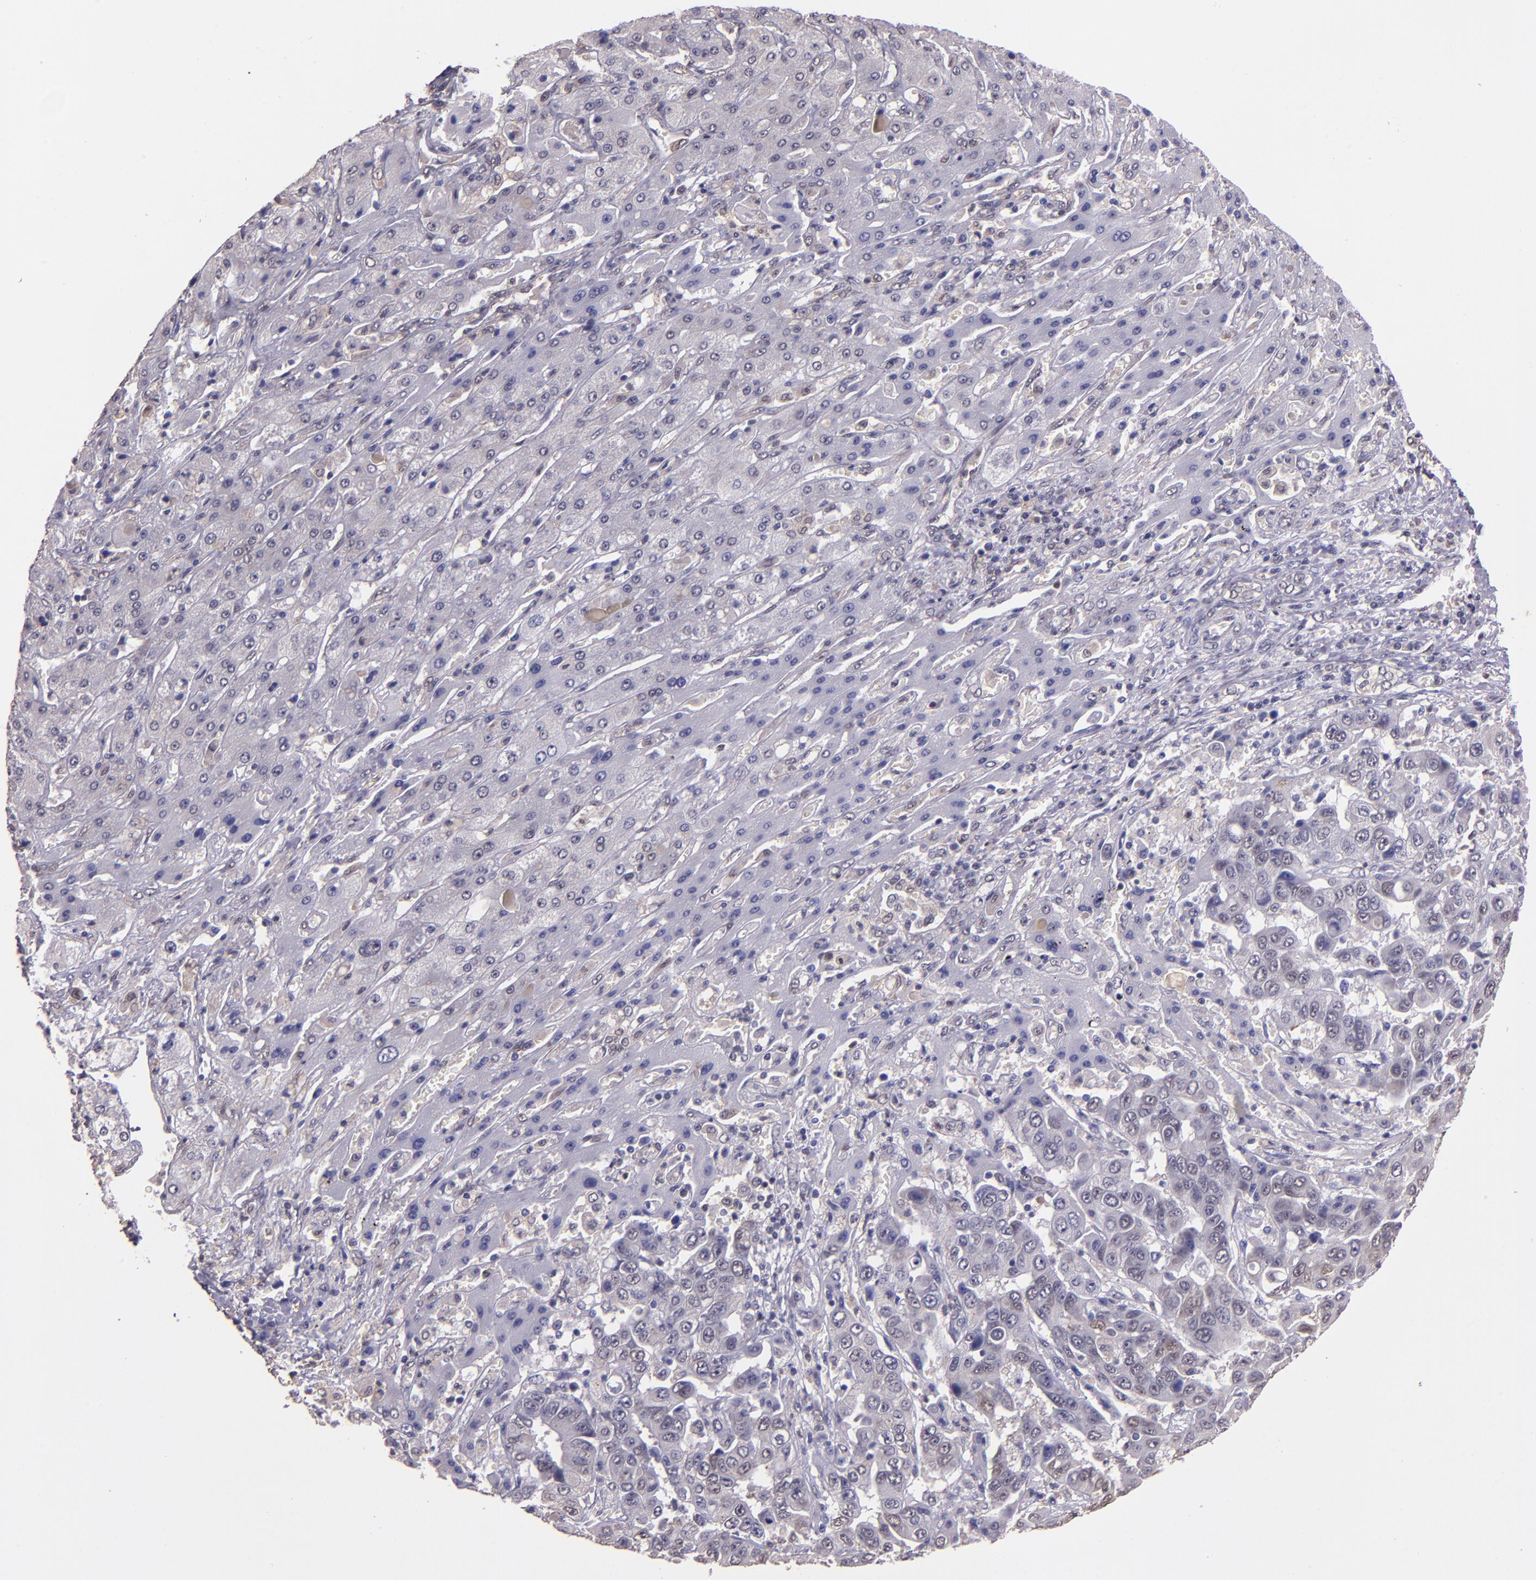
{"staining": {"intensity": "negative", "quantity": "none", "location": "none"}, "tissue": "liver cancer", "cell_type": "Tumor cells", "image_type": "cancer", "snomed": [{"axis": "morphology", "description": "Cholangiocarcinoma"}, {"axis": "topography", "description": "Liver"}], "caption": "There is no significant staining in tumor cells of liver cancer (cholangiocarcinoma).", "gene": "STAT6", "patient": {"sex": "female", "age": 52}}